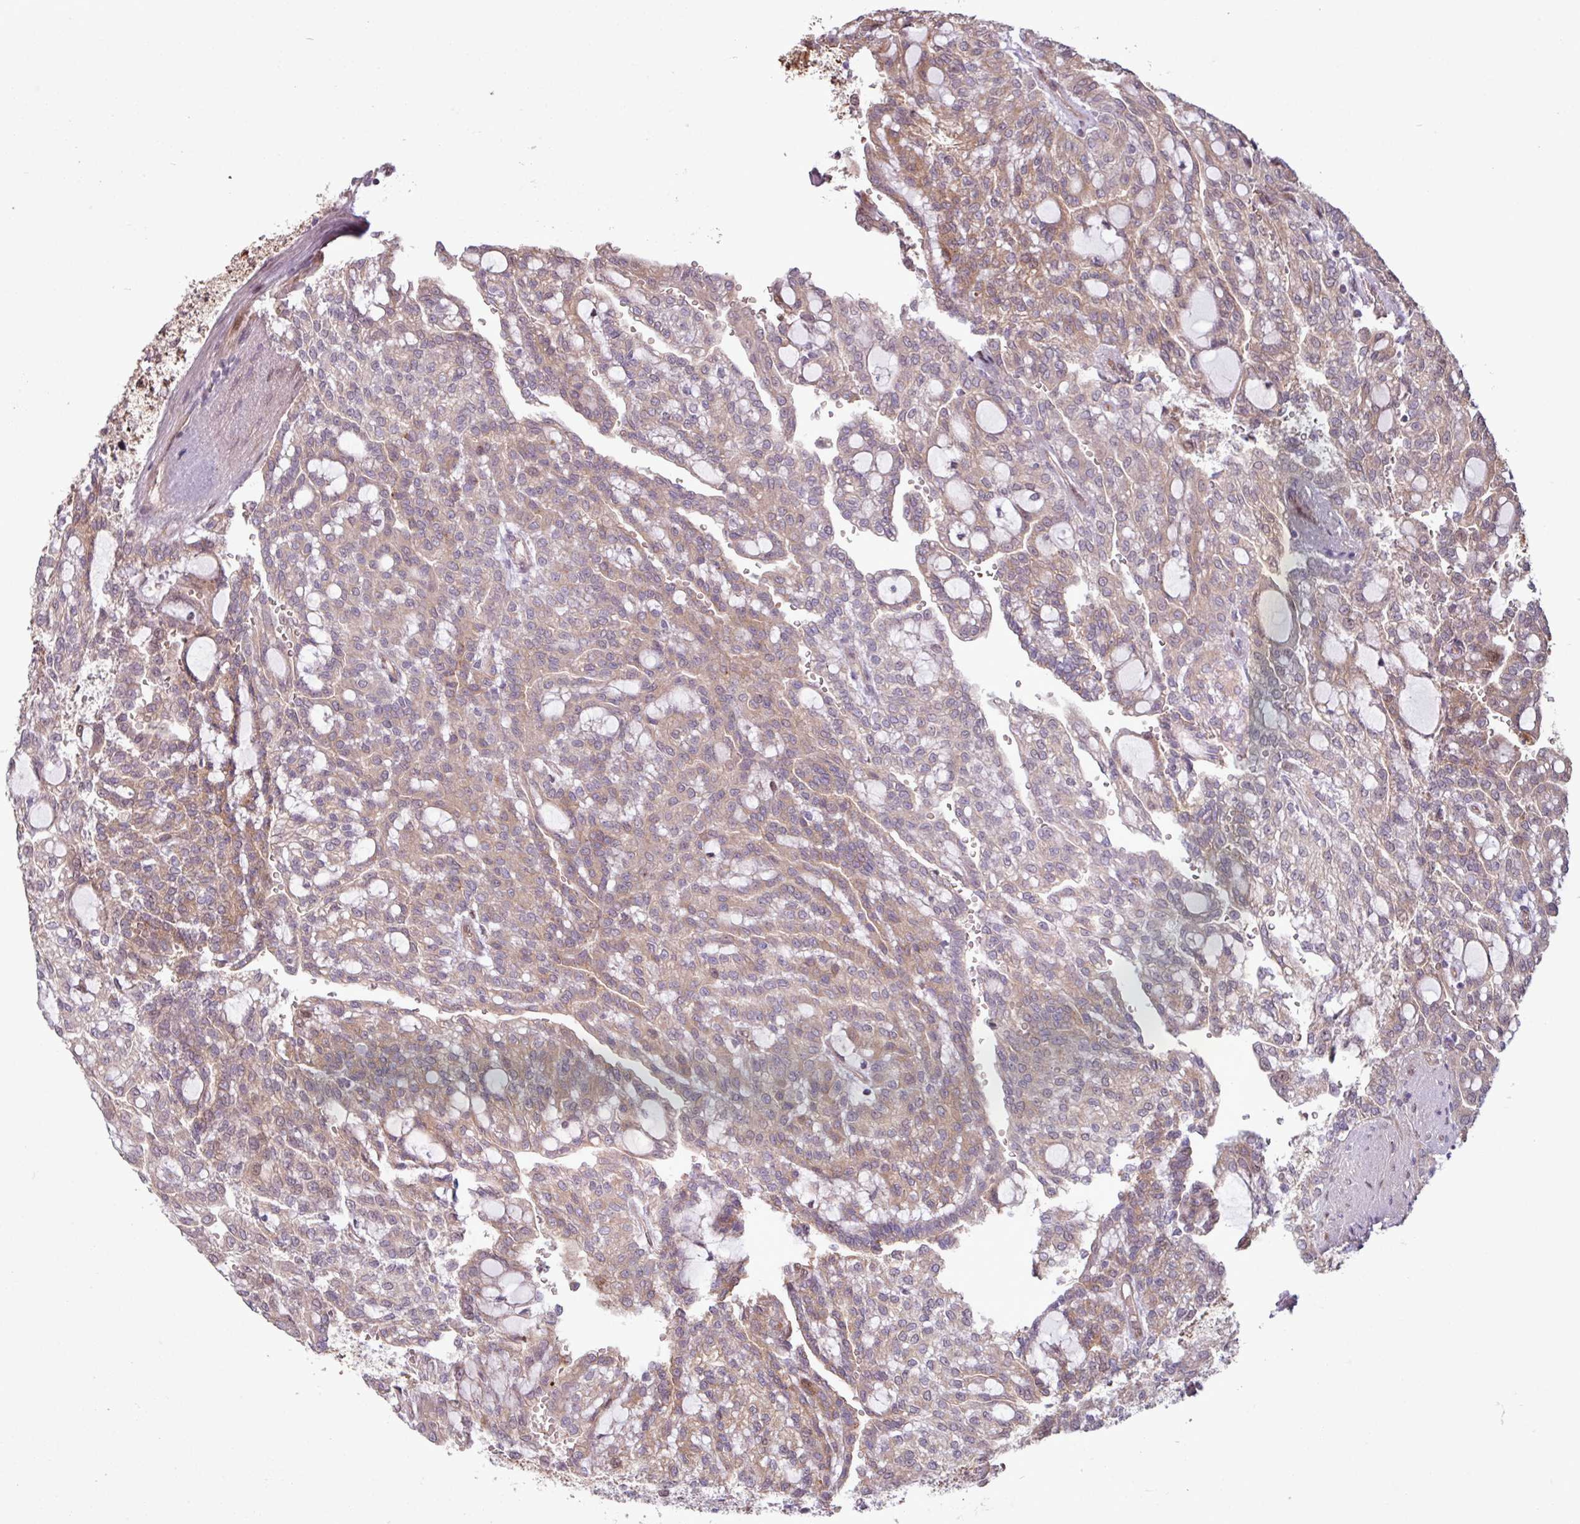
{"staining": {"intensity": "moderate", "quantity": "25%-75%", "location": "cytoplasmic/membranous"}, "tissue": "renal cancer", "cell_type": "Tumor cells", "image_type": "cancer", "snomed": [{"axis": "morphology", "description": "Adenocarcinoma, NOS"}, {"axis": "topography", "description": "Kidney"}], "caption": "Moderate cytoplasmic/membranous positivity is seen in about 25%-75% of tumor cells in renal adenocarcinoma. Immunohistochemistry (ihc) stains the protein of interest in brown and the nuclei are stained blue.", "gene": "PDPR", "patient": {"sex": "male", "age": 63}}